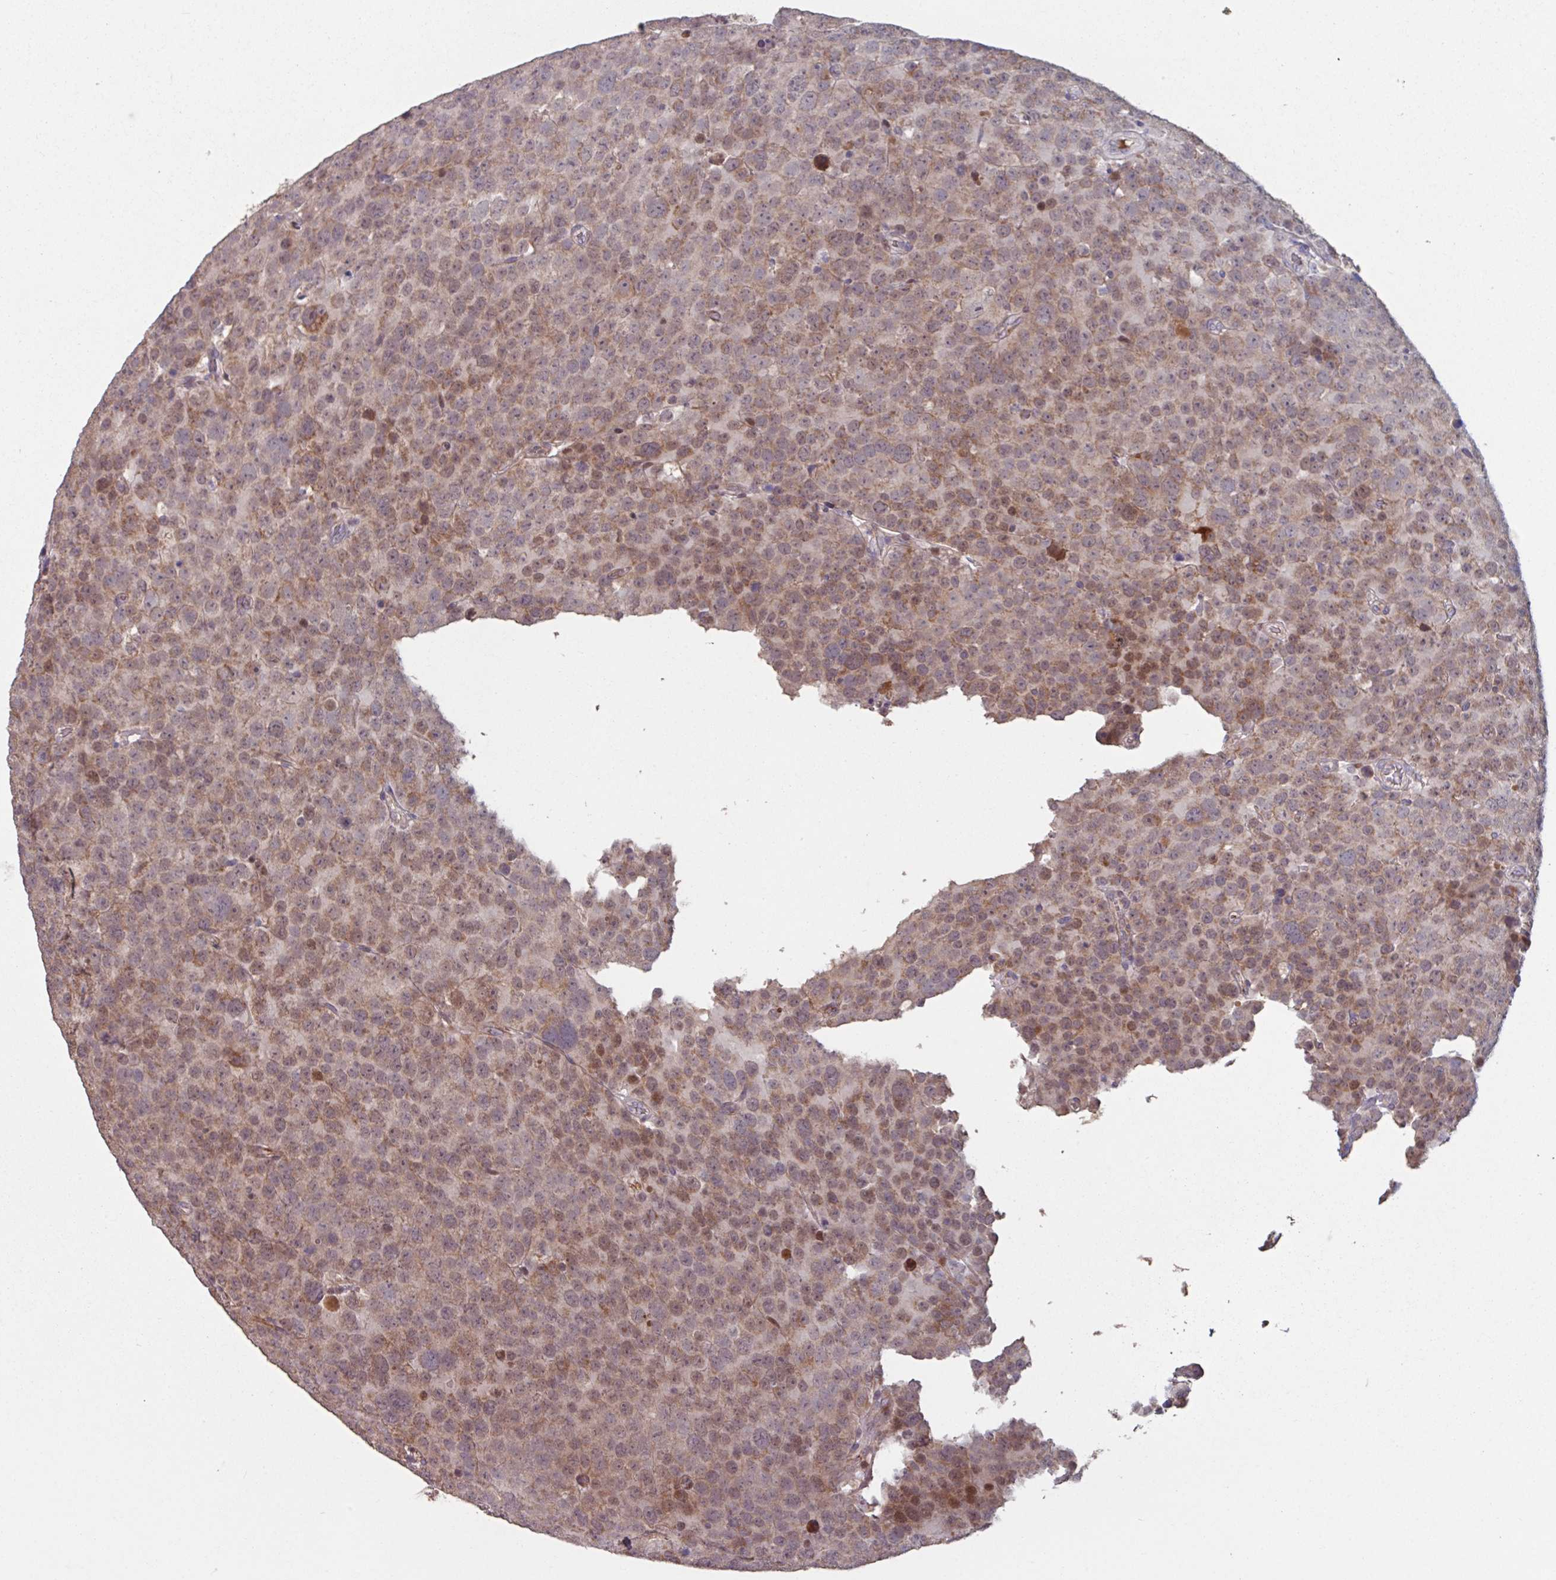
{"staining": {"intensity": "strong", "quantity": ">75%", "location": "cytoplasmic/membranous,nuclear"}, "tissue": "testis cancer", "cell_type": "Tumor cells", "image_type": "cancer", "snomed": [{"axis": "morphology", "description": "Seminoma, NOS"}, {"axis": "topography", "description": "Testis"}], "caption": "Strong cytoplasmic/membranous and nuclear expression is appreciated in approximately >75% of tumor cells in testis cancer (seminoma).", "gene": "TMEM88", "patient": {"sex": "male", "age": 71}}